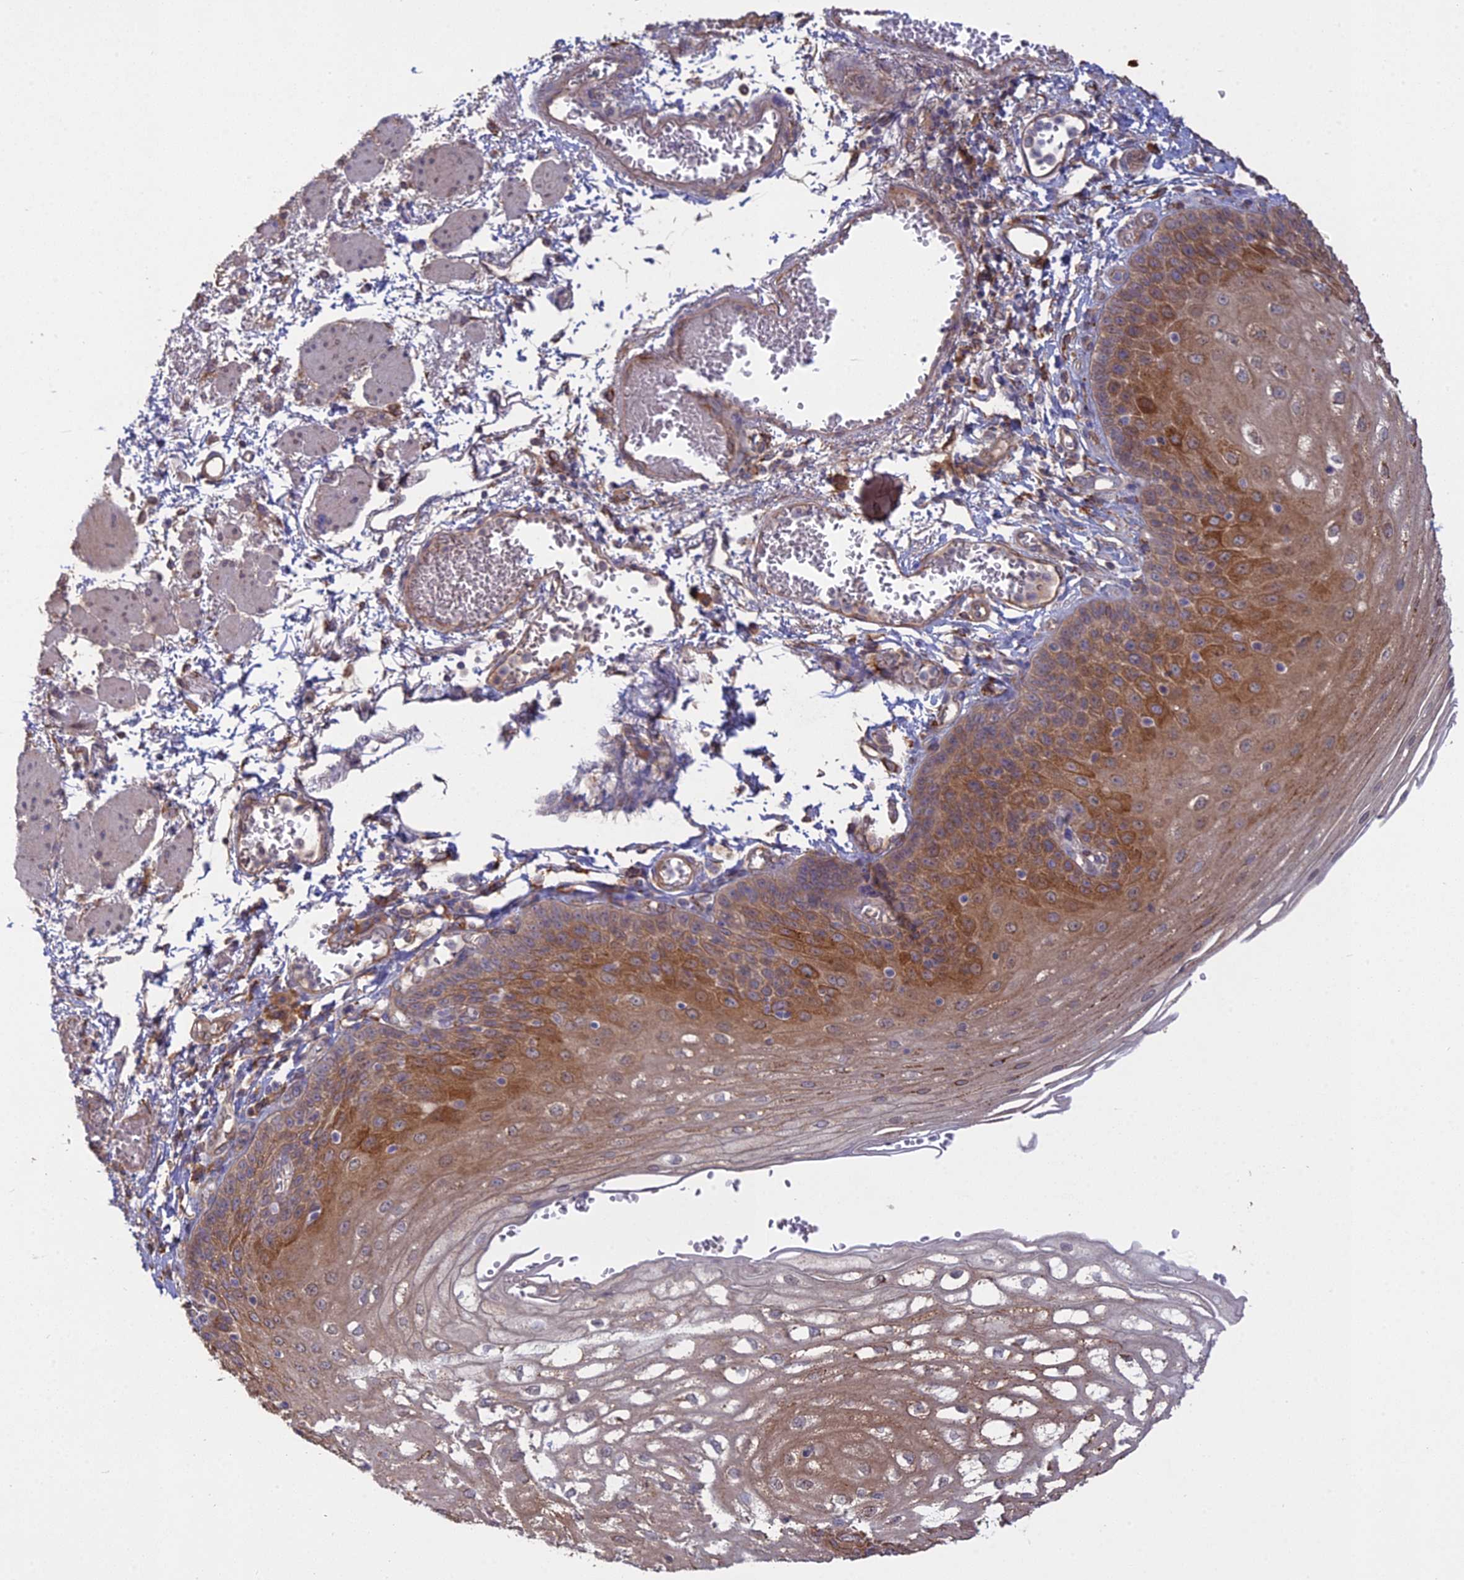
{"staining": {"intensity": "strong", "quantity": "25%-75%", "location": "cytoplasmic/membranous"}, "tissue": "esophagus", "cell_type": "Squamous epithelial cells", "image_type": "normal", "snomed": [{"axis": "morphology", "description": "Normal tissue, NOS"}, {"axis": "topography", "description": "Esophagus"}], "caption": "Strong cytoplasmic/membranous expression for a protein is seen in about 25%-75% of squamous epithelial cells of unremarkable esophagus using immunohistochemistry.", "gene": "PPIC", "patient": {"sex": "male", "age": 81}}